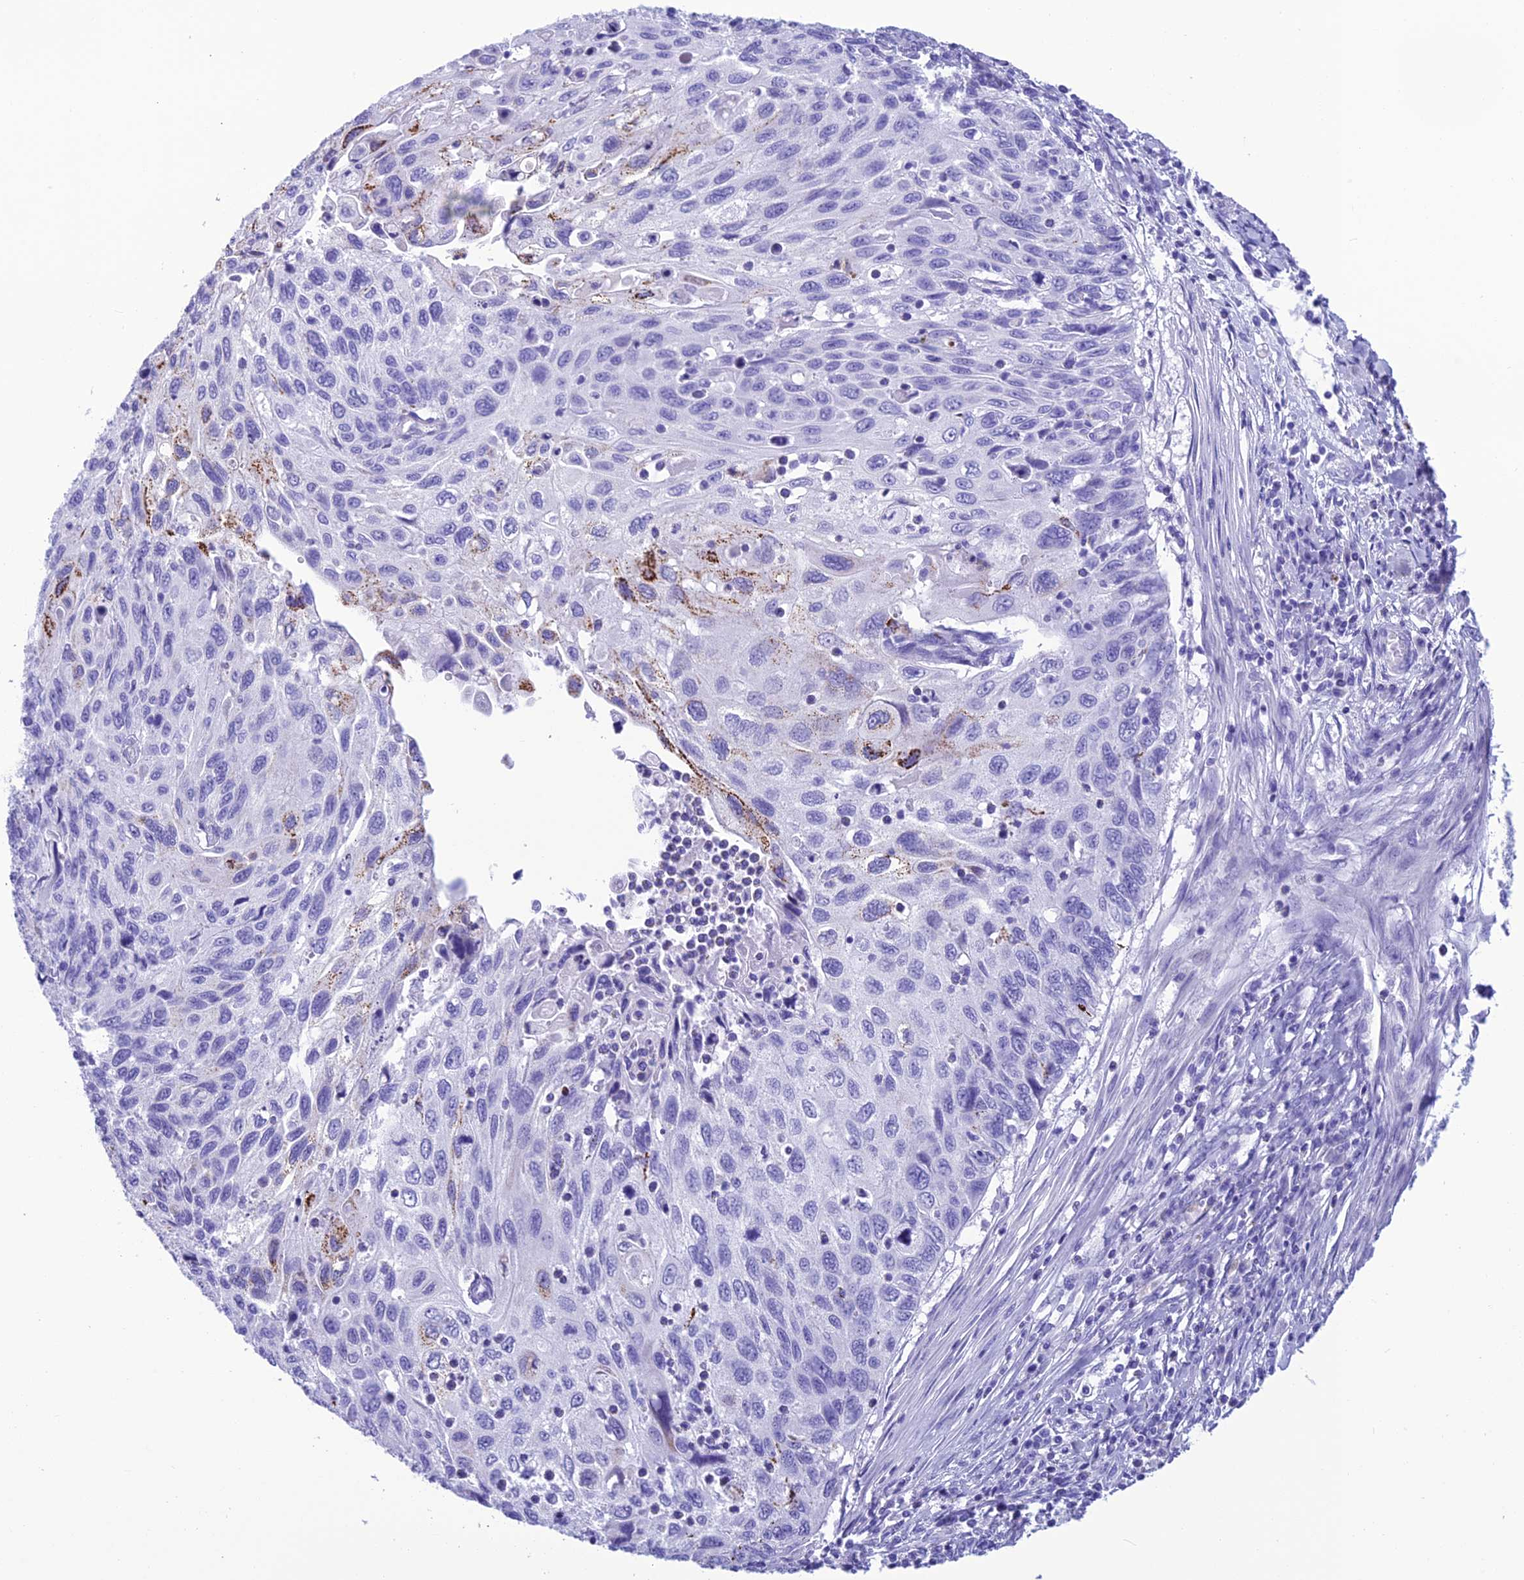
{"staining": {"intensity": "moderate", "quantity": "<25%", "location": "cytoplasmic/membranous"}, "tissue": "cervical cancer", "cell_type": "Tumor cells", "image_type": "cancer", "snomed": [{"axis": "morphology", "description": "Squamous cell carcinoma, NOS"}, {"axis": "topography", "description": "Cervix"}], "caption": "The micrograph exhibits immunohistochemical staining of cervical cancer (squamous cell carcinoma). There is moderate cytoplasmic/membranous positivity is present in about <25% of tumor cells. (IHC, brightfield microscopy, high magnification).", "gene": "TRAM1L1", "patient": {"sex": "female", "age": 70}}